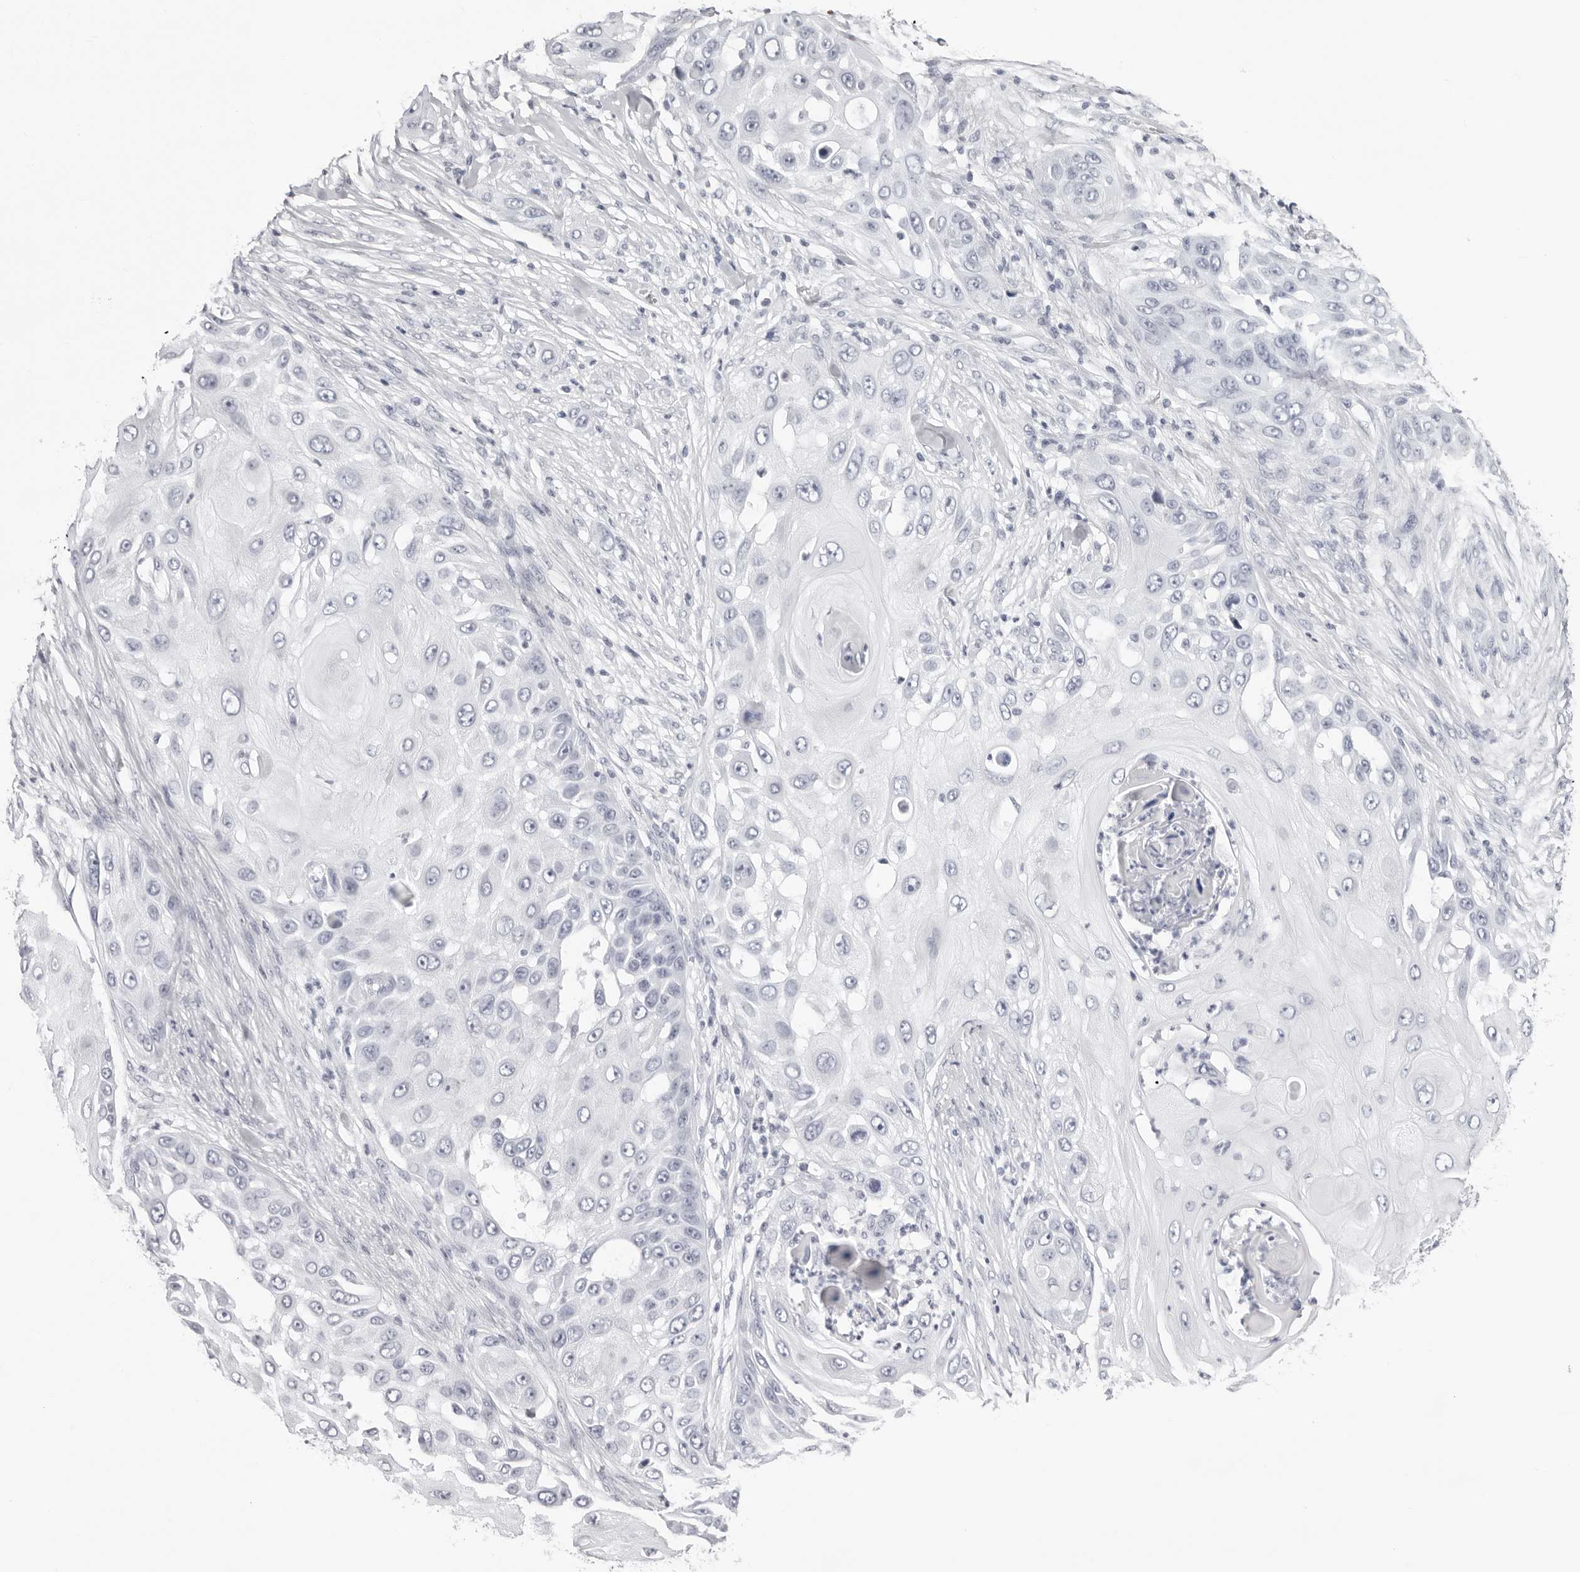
{"staining": {"intensity": "negative", "quantity": "none", "location": "none"}, "tissue": "skin cancer", "cell_type": "Tumor cells", "image_type": "cancer", "snomed": [{"axis": "morphology", "description": "Squamous cell carcinoma, NOS"}, {"axis": "topography", "description": "Skin"}], "caption": "Tumor cells are negative for brown protein staining in skin squamous cell carcinoma.", "gene": "INSL3", "patient": {"sex": "female", "age": 44}}